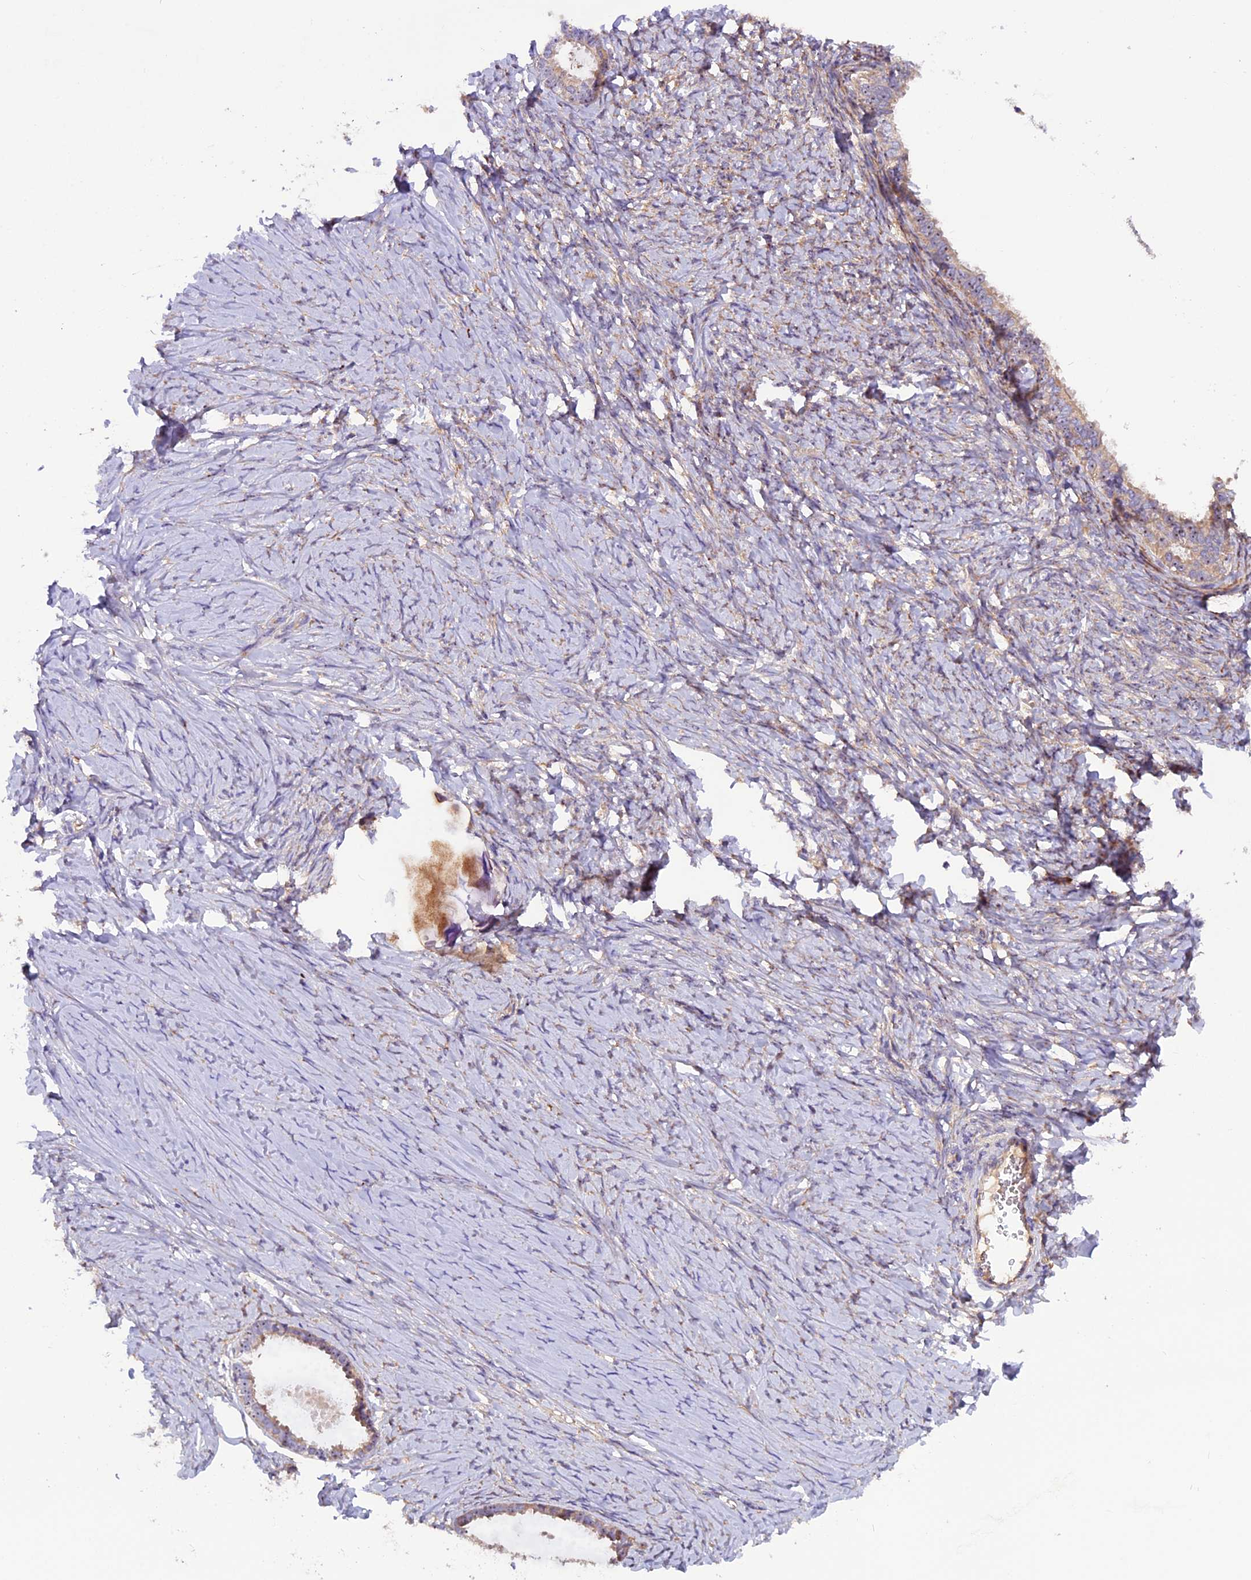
{"staining": {"intensity": "weak", "quantity": ">75%", "location": "cytoplasmic/membranous"}, "tissue": "ovarian cancer", "cell_type": "Tumor cells", "image_type": "cancer", "snomed": [{"axis": "morphology", "description": "Cystadenocarcinoma, serous, NOS"}, {"axis": "topography", "description": "Ovary"}], "caption": "Serous cystadenocarcinoma (ovarian) stained with IHC exhibits weak cytoplasmic/membranous positivity in approximately >75% of tumor cells. (Brightfield microscopy of DAB IHC at high magnification).", "gene": "FRY", "patient": {"sex": "female", "age": 79}}